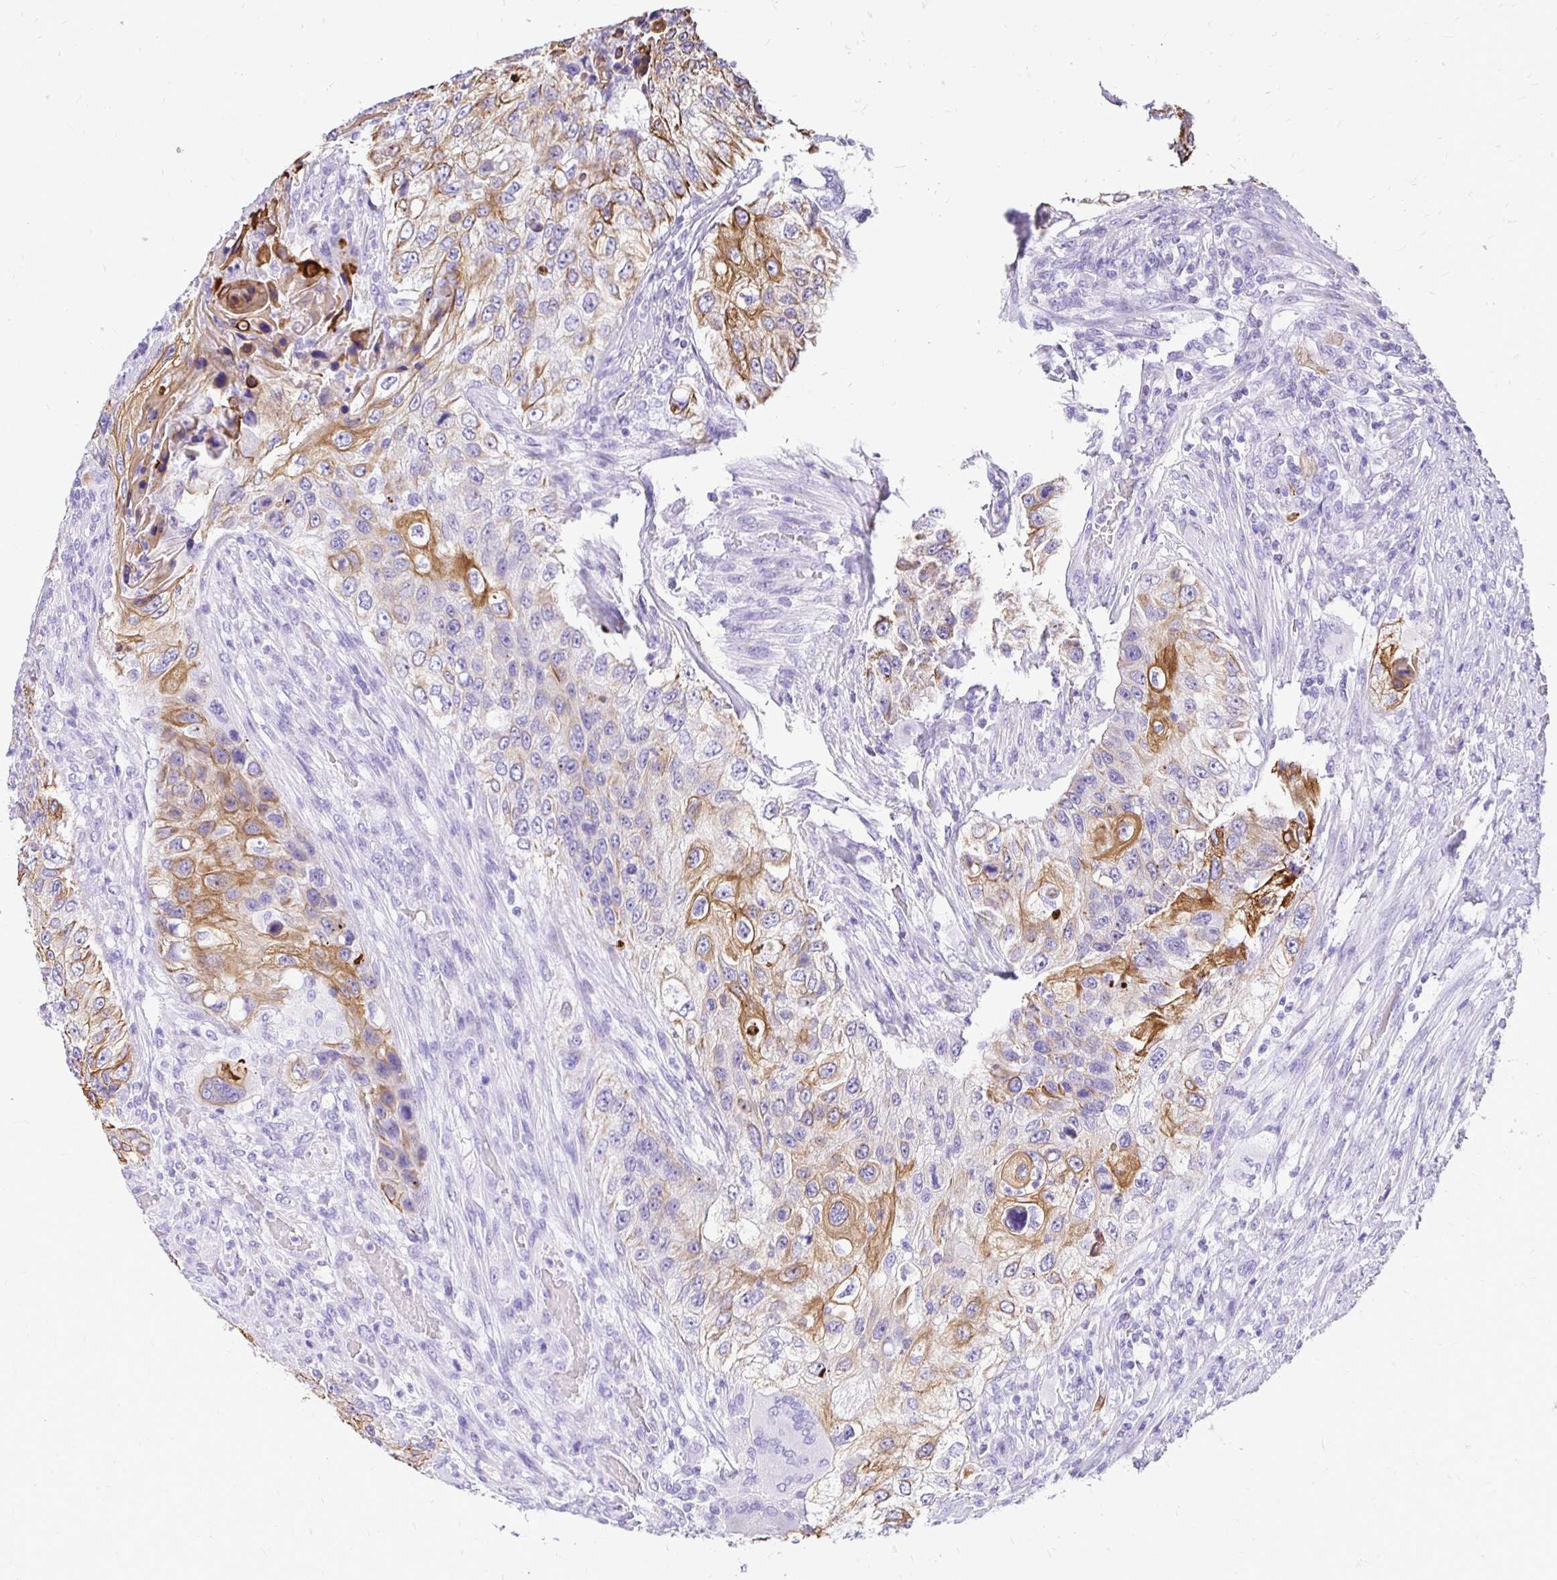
{"staining": {"intensity": "moderate", "quantity": "25%-75%", "location": "cytoplasmic/membranous"}, "tissue": "urothelial cancer", "cell_type": "Tumor cells", "image_type": "cancer", "snomed": [{"axis": "morphology", "description": "Urothelial carcinoma, High grade"}, {"axis": "topography", "description": "Urinary bladder"}], "caption": "Immunohistochemical staining of urothelial cancer reveals medium levels of moderate cytoplasmic/membranous protein staining in about 25%-75% of tumor cells.", "gene": "TAF1D", "patient": {"sex": "female", "age": 60}}